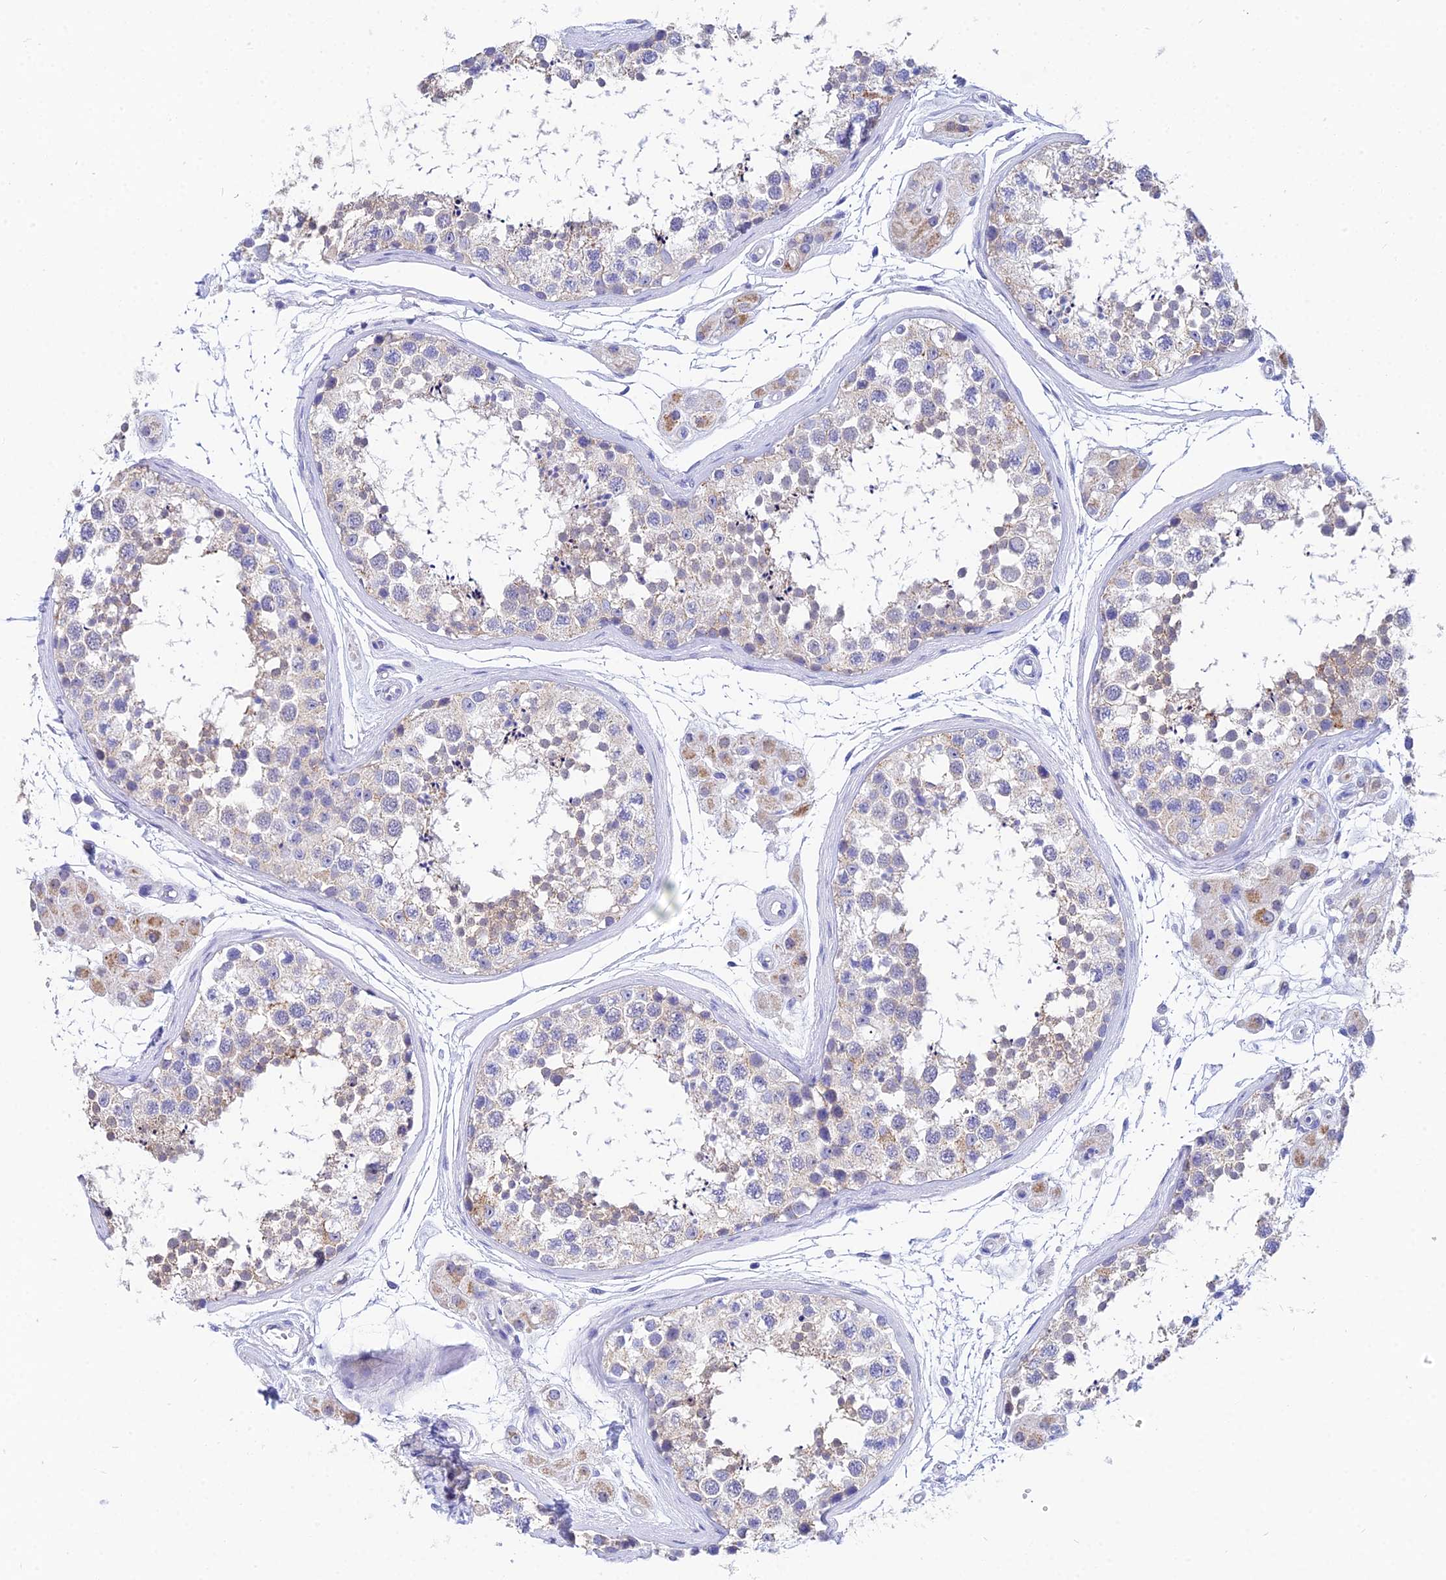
{"staining": {"intensity": "weak", "quantity": "25%-75%", "location": "cytoplasmic/membranous"}, "tissue": "testis", "cell_type": "Cells in seminiferous ducts", "image_type": "normal", "snomed": [{"axis": "morphology", "description": "Normal tissue, NOS"}, {"axis": "topography", "description": "Testis"}], "caption": "A photomicrograph of testis stained for a protein reveals weak cytoplasmic/membranous brown staining in cells in seminiferous ducts.", "gene": "CEP41", "patient": {"sex": "male", "age": 56}}